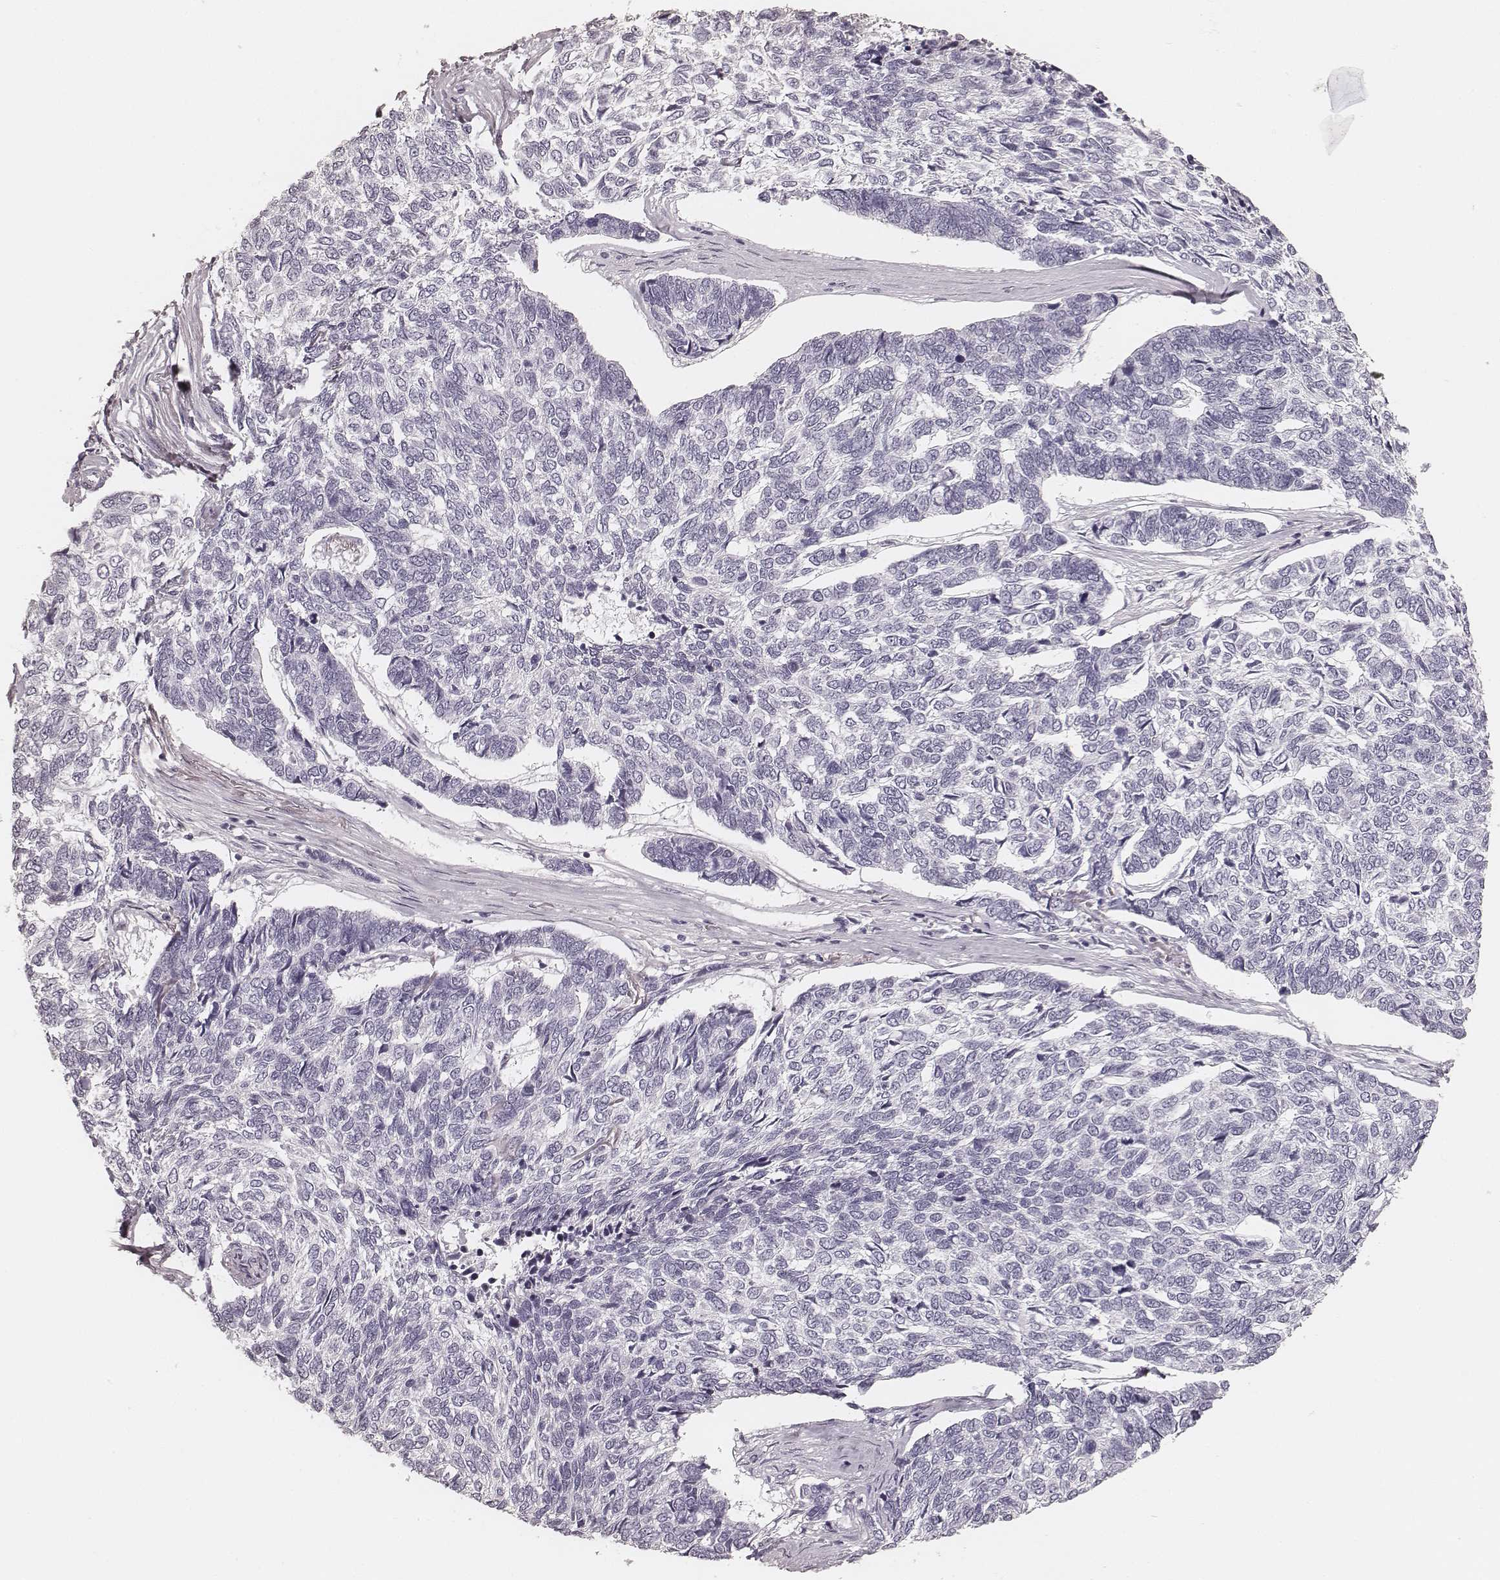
{"staining": {"intensity": "negative", "quantity": "none", "location": "none"}, "tissue": "skin cancer", "cell_type": "Tumor cells", "image_type": "cancer", "snomed": [{"axis": "morphology", "description": "Basal cell carcinoma"}, {"axis": "topography", "description": "Skin"}], "caption": "Immunohistochemistry (IHC) of basal cell carcinoma (skin) exhibits no staining in tumor cells.", "gene": "HNF4G", "patient": {"sex": "female", "age": 65}}